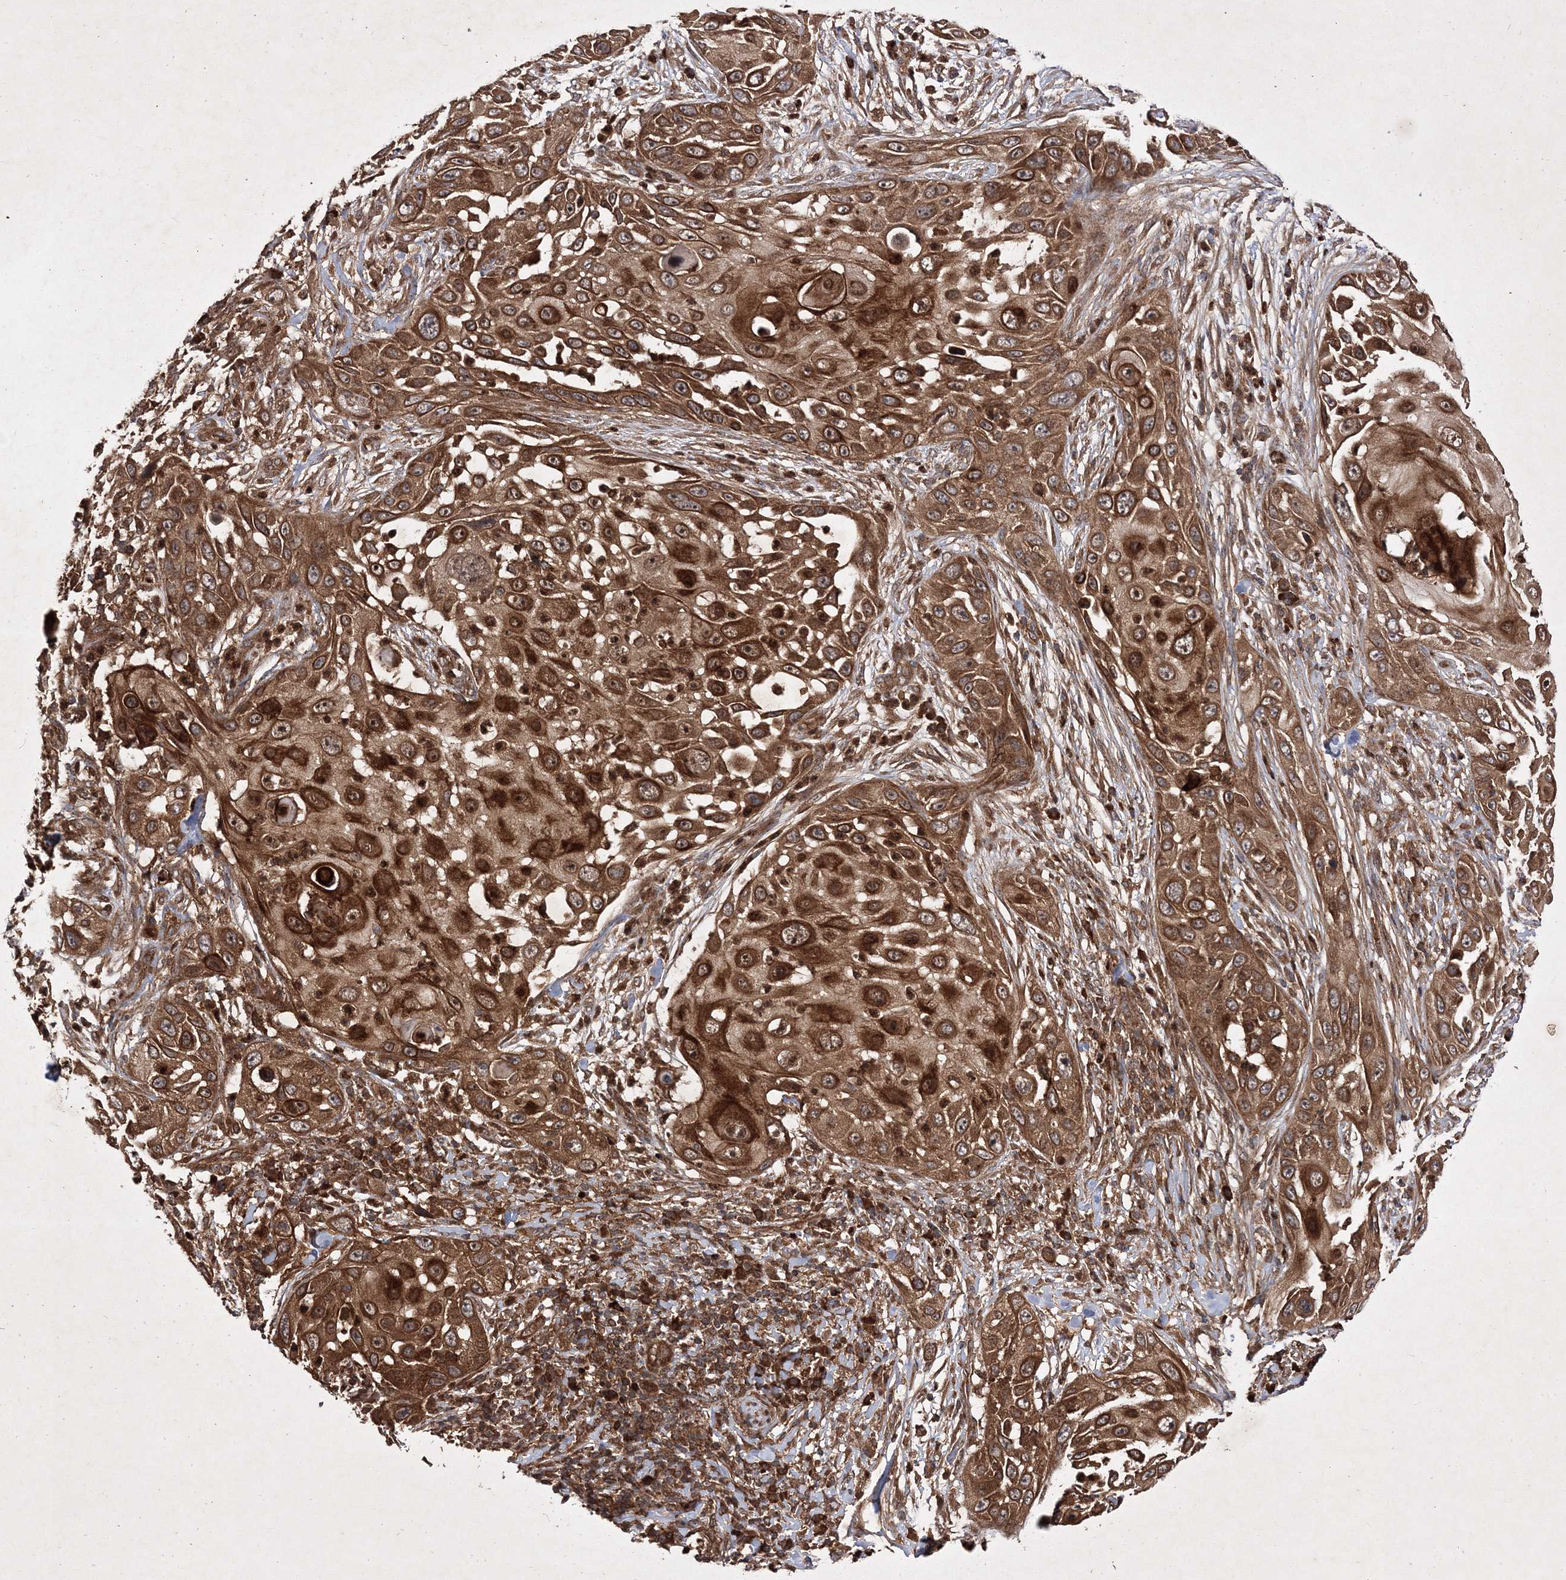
{"staining": {"intensity": "strong", "quantity": ">75%", "location": "cytoplasmic/membranous"}, "tissue": "skin cancer", "cell_type": "Tumor cells", "image_type": "cancer", "snomed": [{"axis": "morphology", "description": "Squamous cell carcinoma, NOS"}, {"axis": "topography", "description": "Skin"}], "caption": "Immunohistochemical staining of human skin cancer (squamous cell carcinoma) shows high levels of strong cytoplasmic/membranous protein positivity in about >75% of tumor cells.", "gene": "DNAJC13", "patient": {"sex": "female", "age": 44}}